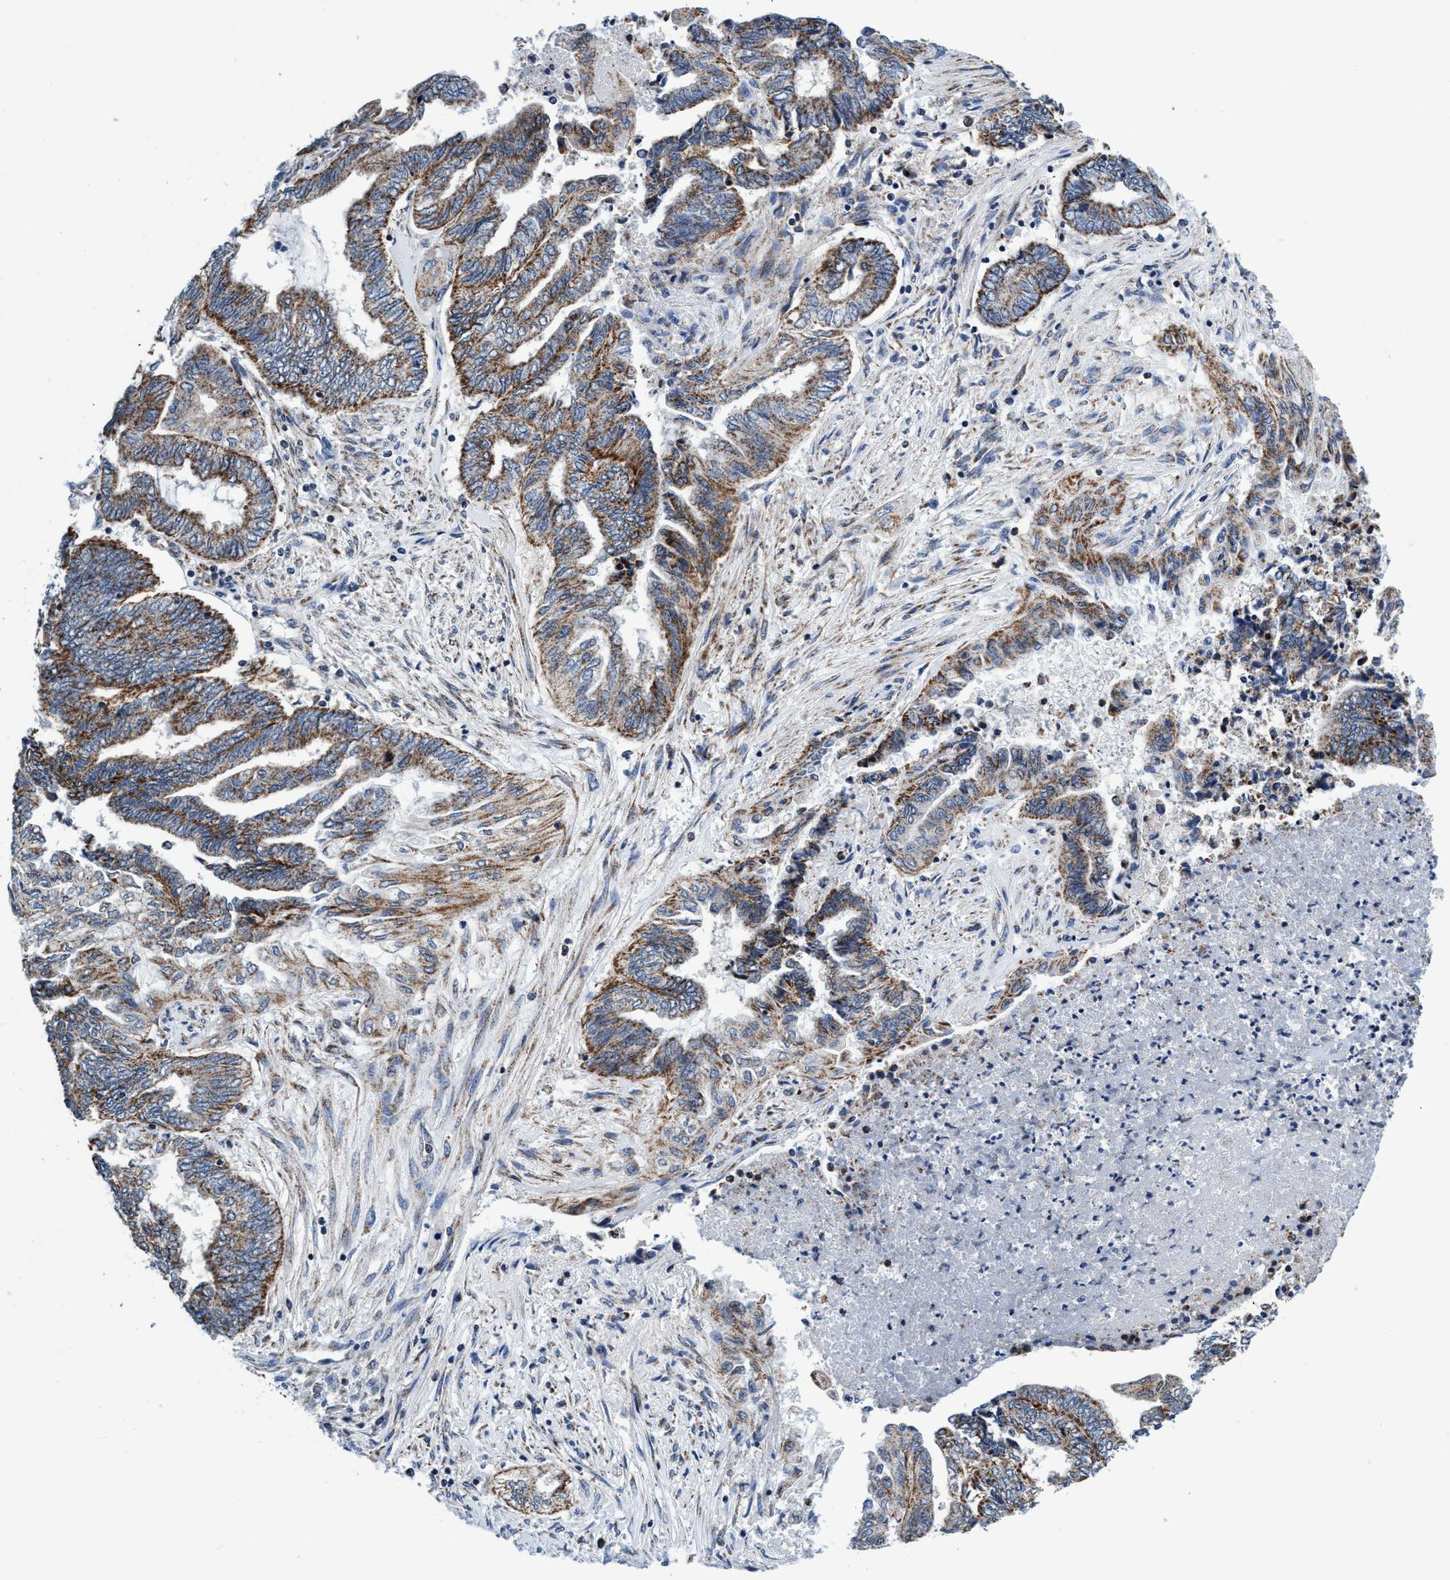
{"staining": {"intensity": "moderate", "quantity": ">75%", "location": "cytoplasmic/membranous"}, "tissue": "endometrial cancer", "cell_type": "Tumor cells", "image_type": "cancer", "snomed": [{"axis": "morphology", "description": "Adenocarcinoma, NOS"}, {"axis": "topography", "description": "Uterus"}, {"axis": "topography", "description": "Endometrium"}], "caption": "An immunohistochemistry (IHC) photomicrograph of neoplastic tissue is shown. Protein staining in brown highlights moderate cytoplasmic/membranous positivity in endometrial adenocarcinoma within tumor cells. (DAB (3,3'-diaminobenzidine) IHC with brightfield microscopy, high magnification).", "gene": "AGAP2", "patient": {"sex": "female", "age": 70}}